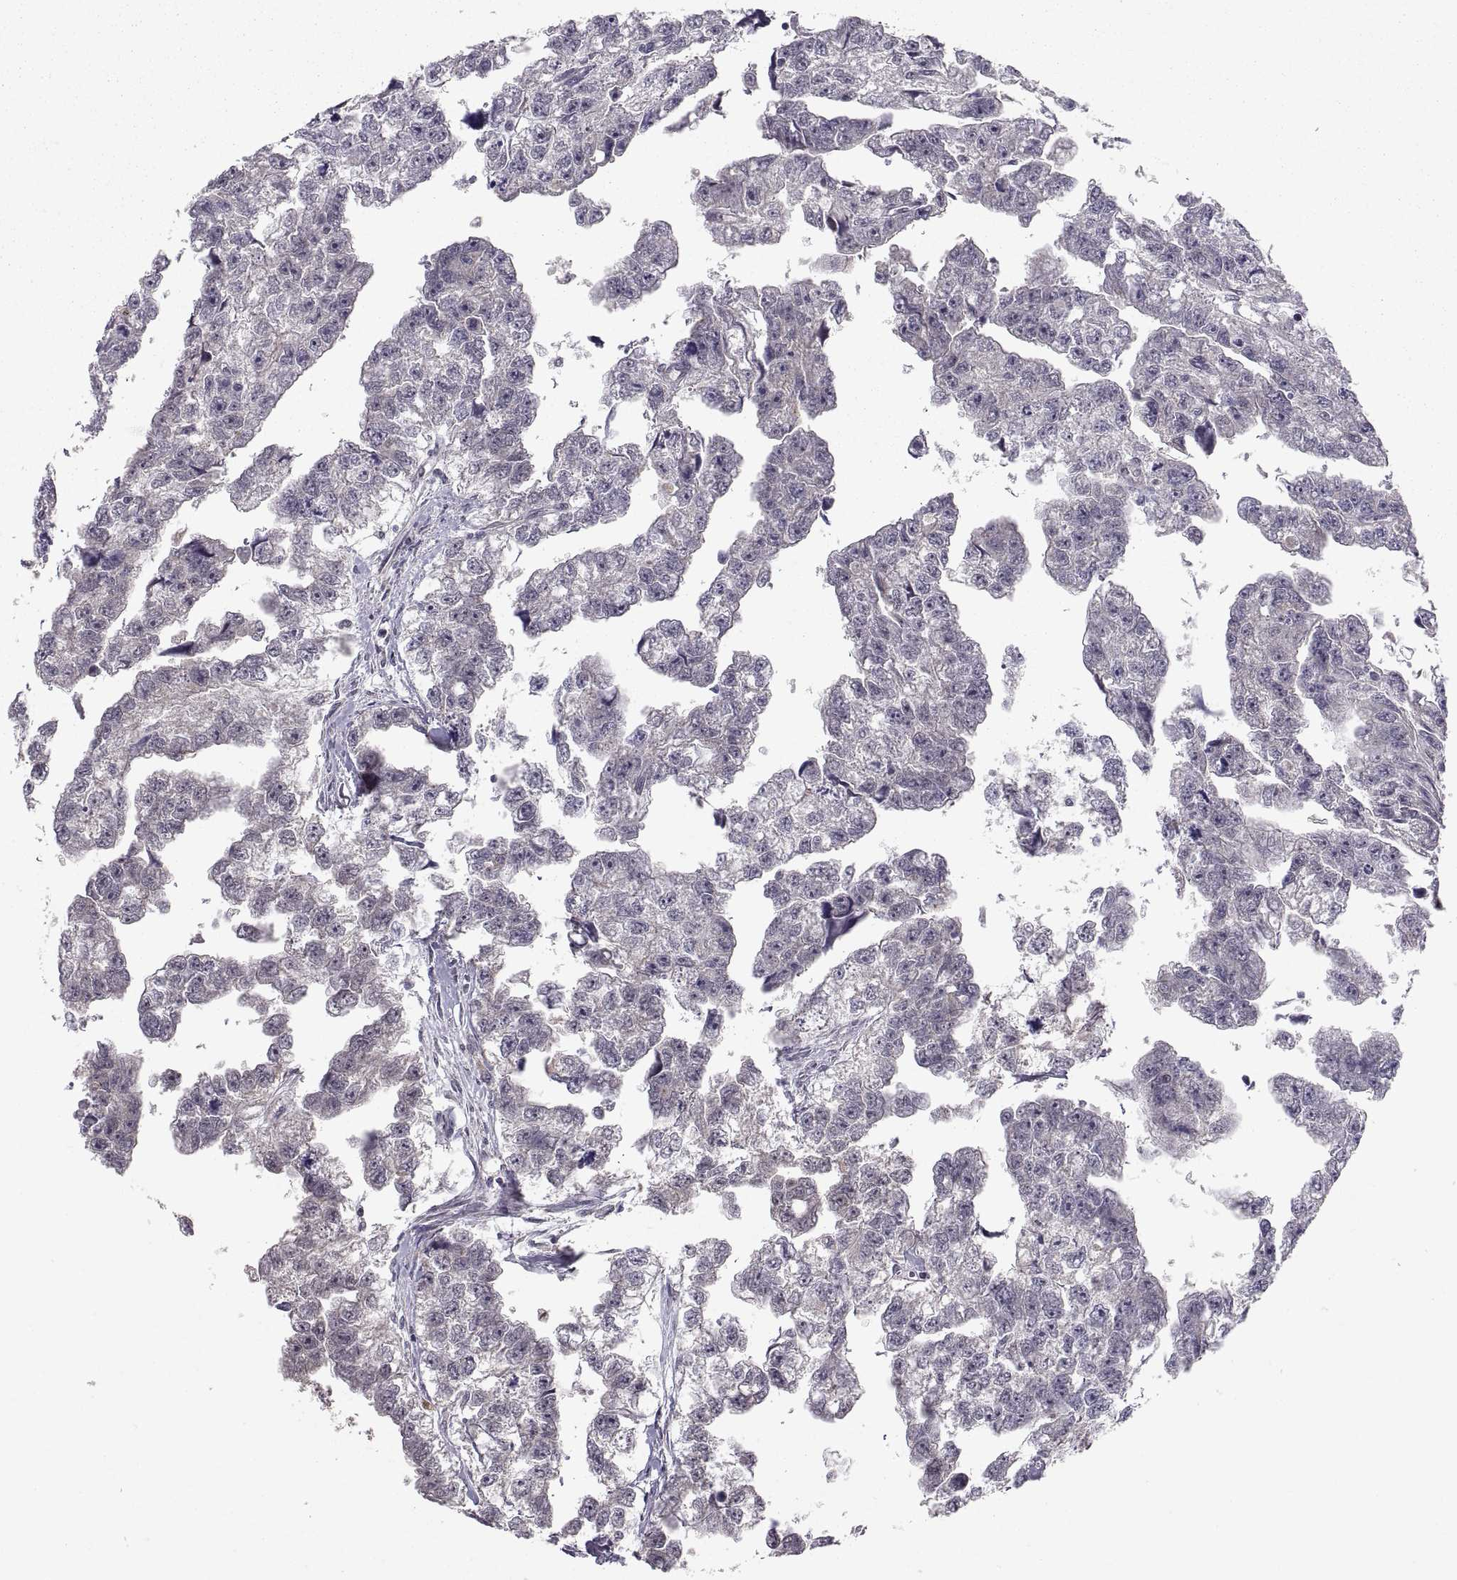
{"staining": {"intensity": "negative", "quantity": "none", "location": "none"}, "tissue": "testis cancer", "cell_type": "Tumor cells", "image_type": "cancer", "snomed": [{"axis": "morphology", "description": "Carcinoma, Embryonal, NOS"}, {"axis": "morphology", "description": "Teratoma, malignant, NOS"}, {"axis": "topography", "description": "Testis"}], "caption": "Immunohistochemistry (IHC) of testis embryonal carcinoma reveals no positivity in tumor cells.", "gene": "ABL2", "patient": {"sex": "male", "age": 44}}